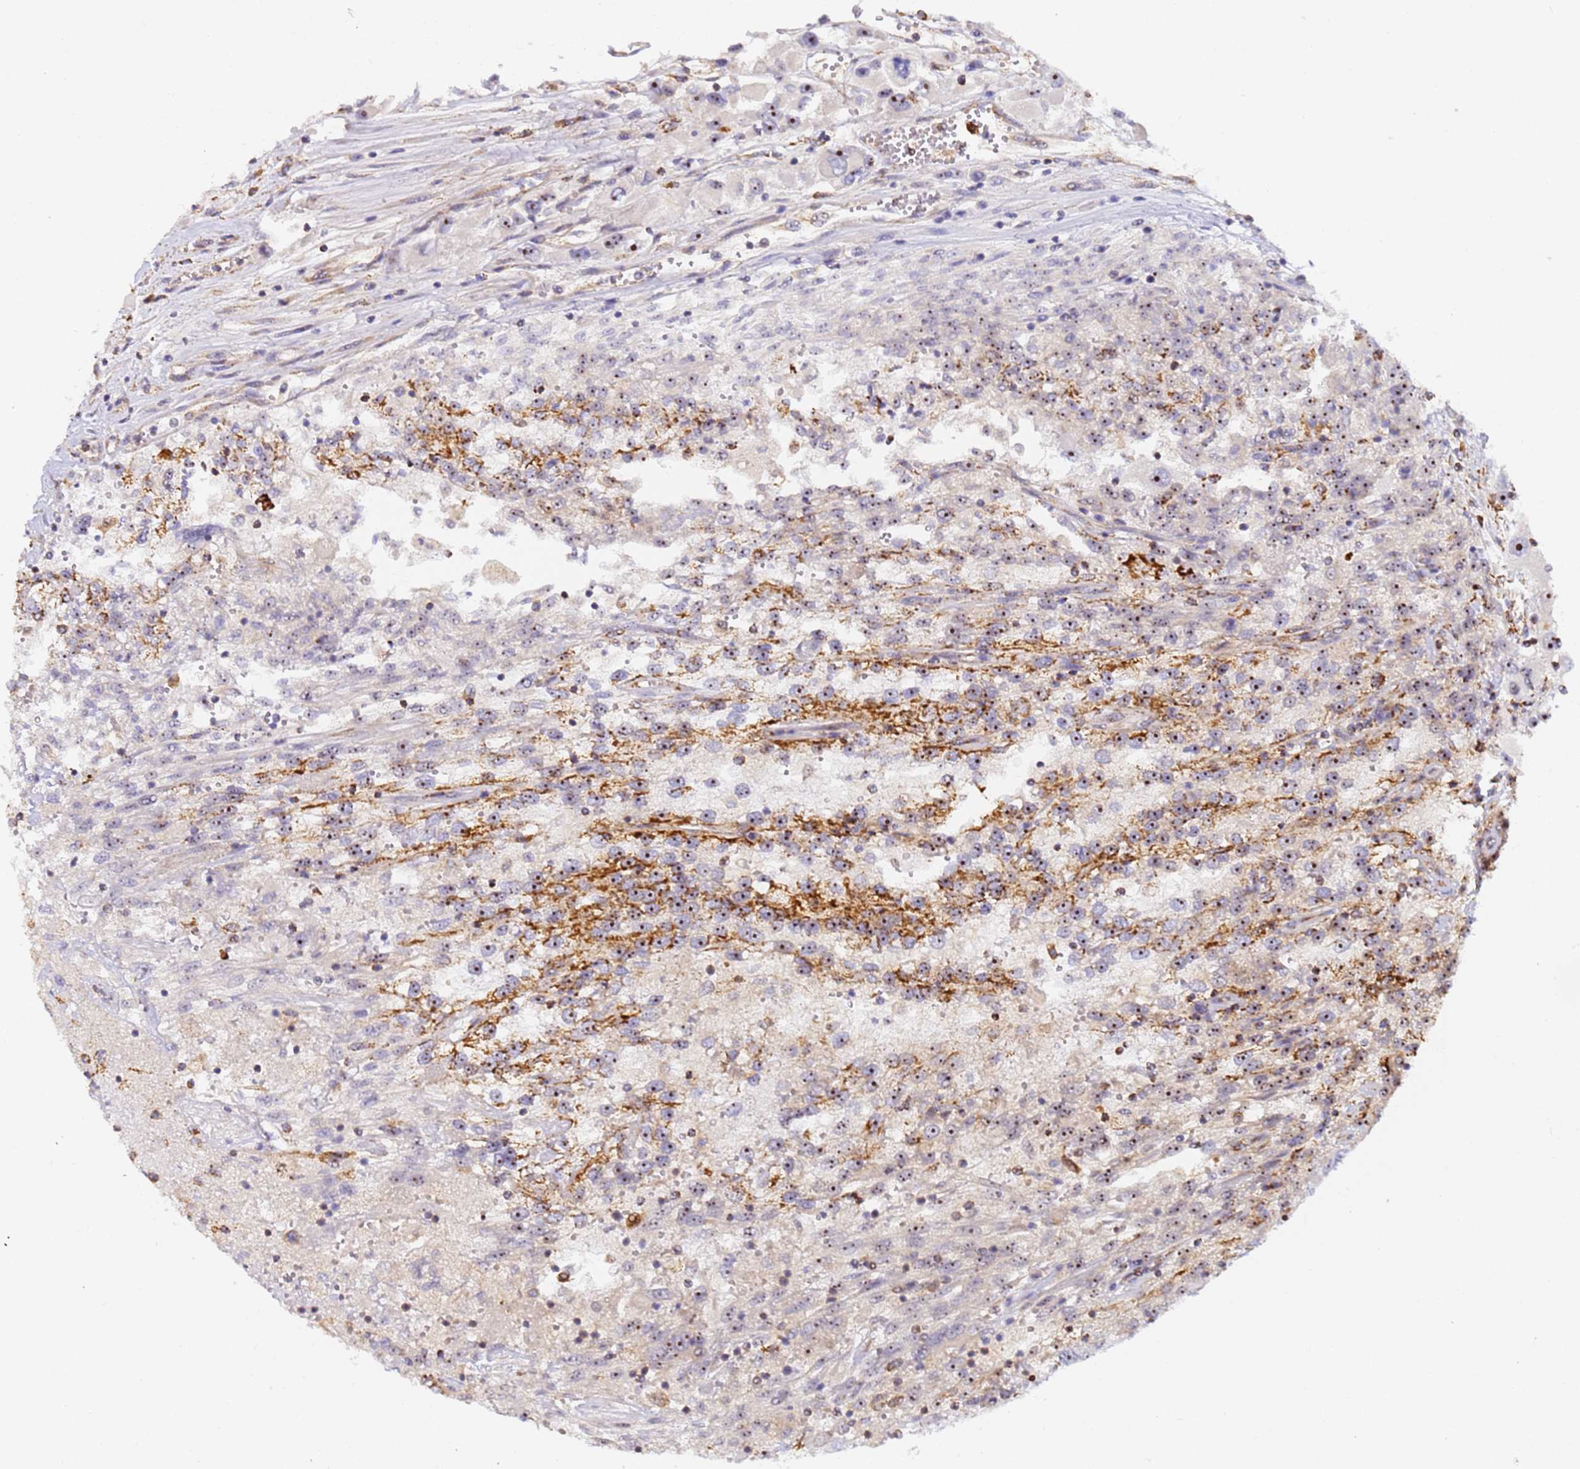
{"staining": {"intensity": "moderate", "quantity": "25%-75%", "location": "cytoplasmic/membranous,nuclear"}, "tissue": "renal cancer", "cell_type": "Tumor cells", "image_type": "cancer", "snomed": [{"axis": "morphology", "description": "Adenocarcinoma, NOS"}, {"axis": "topography", "description": "Kidney"}], "caption": "High-power microscopy captured an immunohistochemistry histopathology image of adenocarcinoma (renal), revealing moderate cytoplasmic/membranous and nuclear staining in about 25%-75% of tumor cells.", "gene": "FRG2C", "patient": {"sex": "female", "age": 52}}